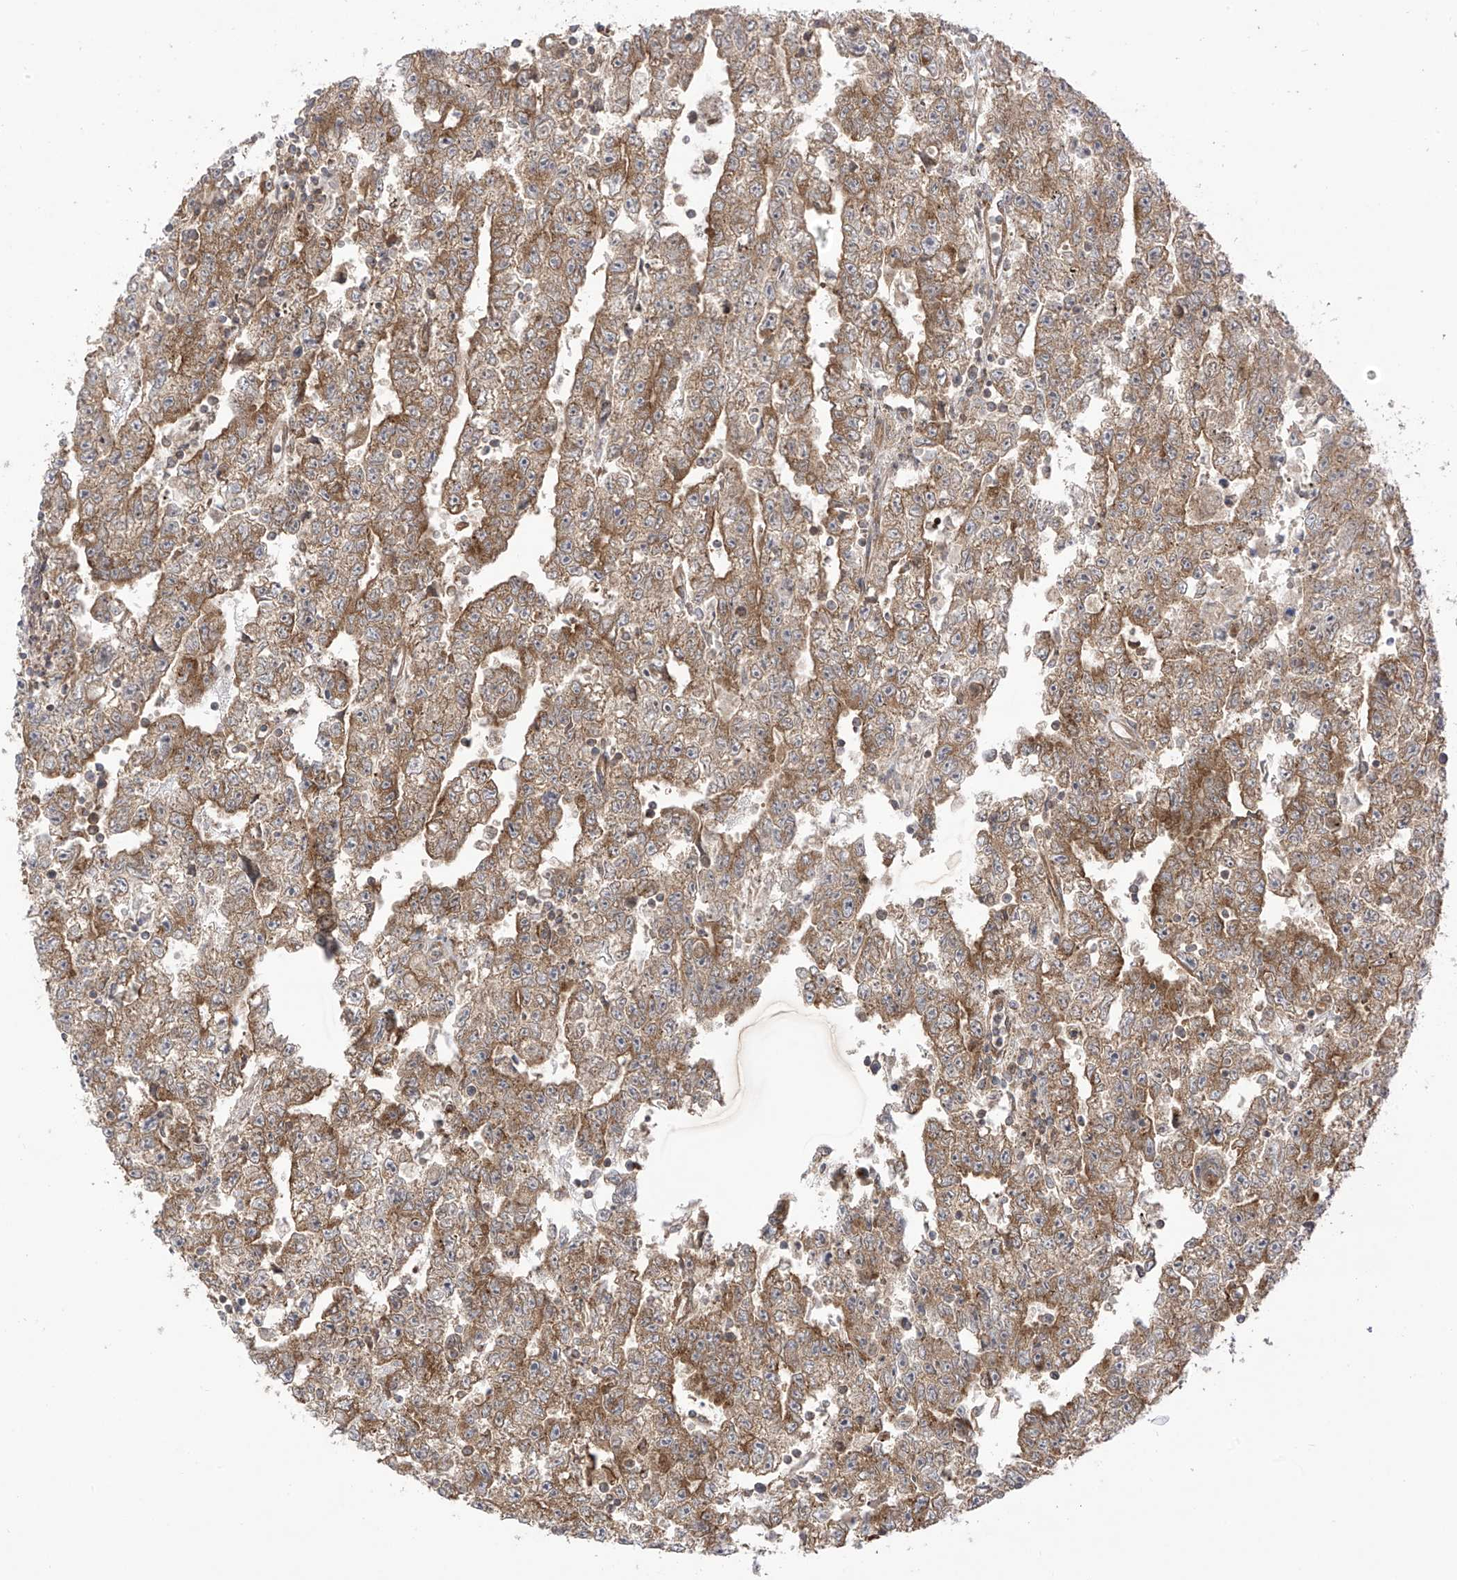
{"staining": {"intensity": "moderate", "quantity": ">75%", "location": "cytoplasmic/membranous"}, "tissue": "testis cancer", "cell_type": "Tumor cells", "image_type": "cancer", "snomed": [{"axis": "morphology", "description": "Carcinoma, Embryonal, NOS"}, {"axis": "topography", "description": "Testis"}], "caption": "Testis embryonal carcinoma was stained to show a protein in brown. There is medium levels of moderate cytoplasmic/membranous positivity in approximately >75% of tumor cells. (DAB IHC with brightfield microscopy, high magnification).", "gene": "REPS1", "patient": {"sex": "male", "age": 25}}